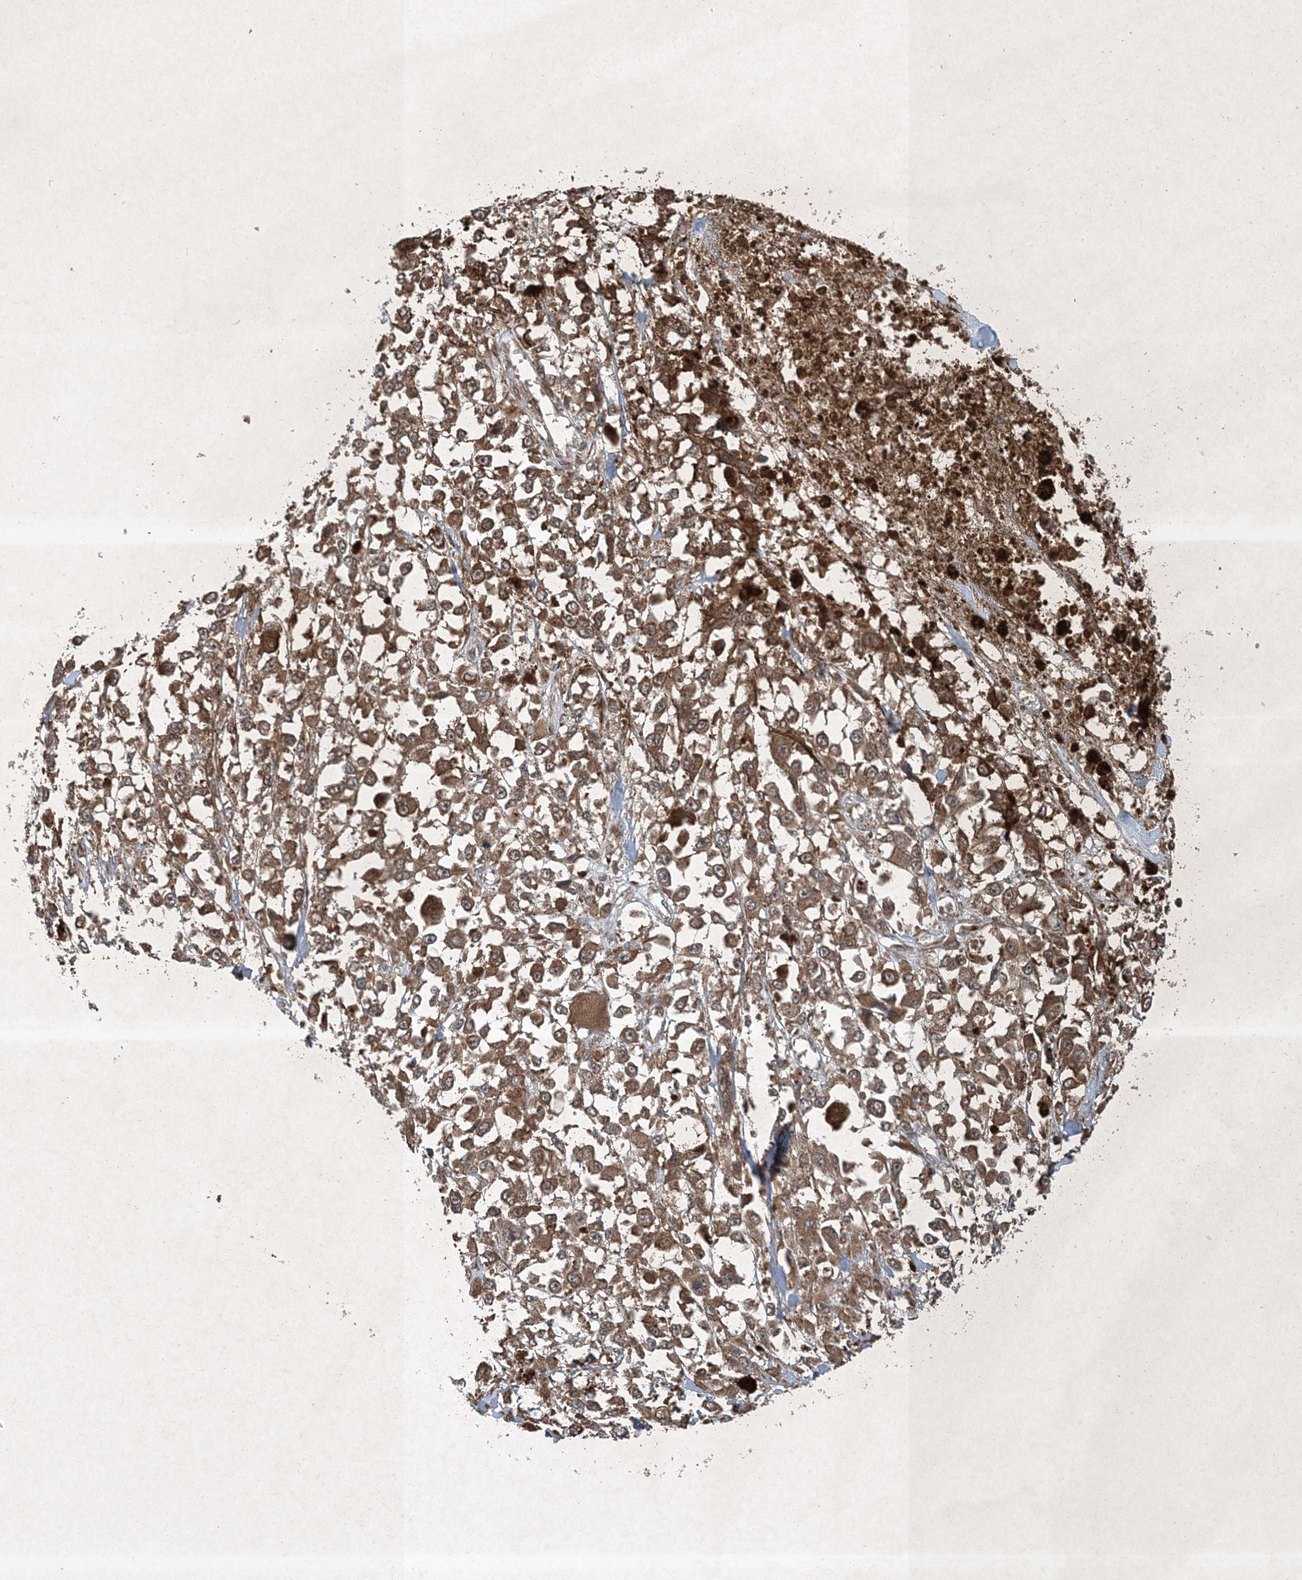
{"staining": {"intensity": "moderate", "quantity": ">75%", "location": "cytoplasmic/membranous"}, "tissue": "melanoma", "cell_type": "Tumor cells", "image_type": "cancer", "snomed": [{"axis": "morphology", "description": "Malignant melanoma, Metastatic site"}, {"axis": "topography", "description": "Lymph node"}], "caption": "Melanoma was stained to show a protein in brown. There is medium levels of moderate cytoplasmic/membranous positivity in approximately >75% of tumor cells.", "gene": "GNG5", "patient": {"sex": "male", "age": 59}}